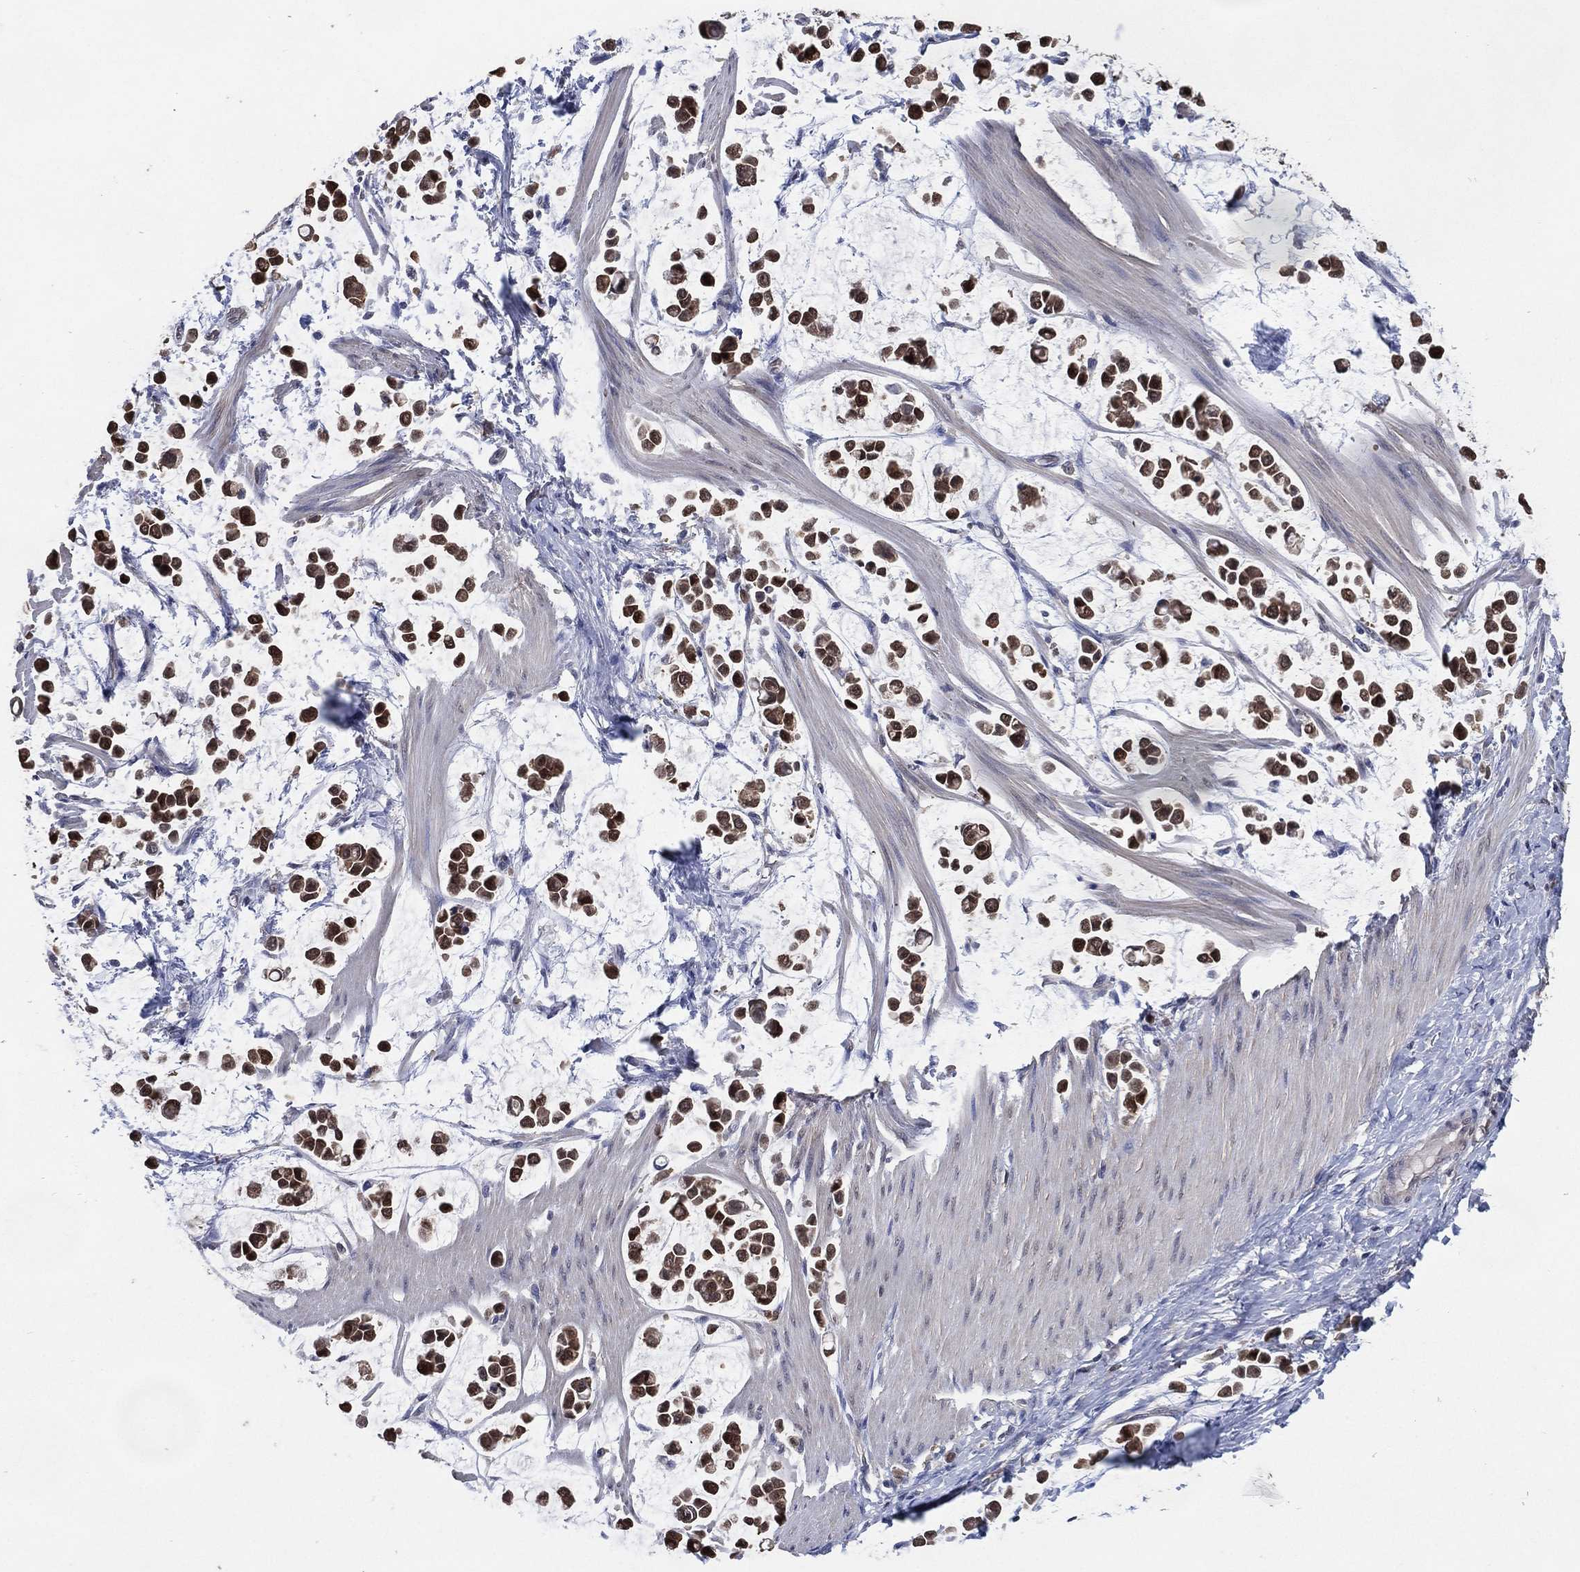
{"staining": {"intensity": "strong", "quantity": "25%-75%", "location": "cytoplasmic/membranous,nuclear"}, "tissue": "stomach cancer", "cell_type": "Tumor cells", "image_type": "cancer", "snomed": [{"axis": "morphology", "description": "Adenocarcinoma, NOS"}, {"axis": "topography", "description": "Stomach"}], "caption": "A brown stain highlights strong cytoplasmic/membranous and nuclear positivity of a protein in human adenocarcinoma (stomach) tumor cells.", "gene": "AK1", "patient": {"sex": "male", "age": 82}}